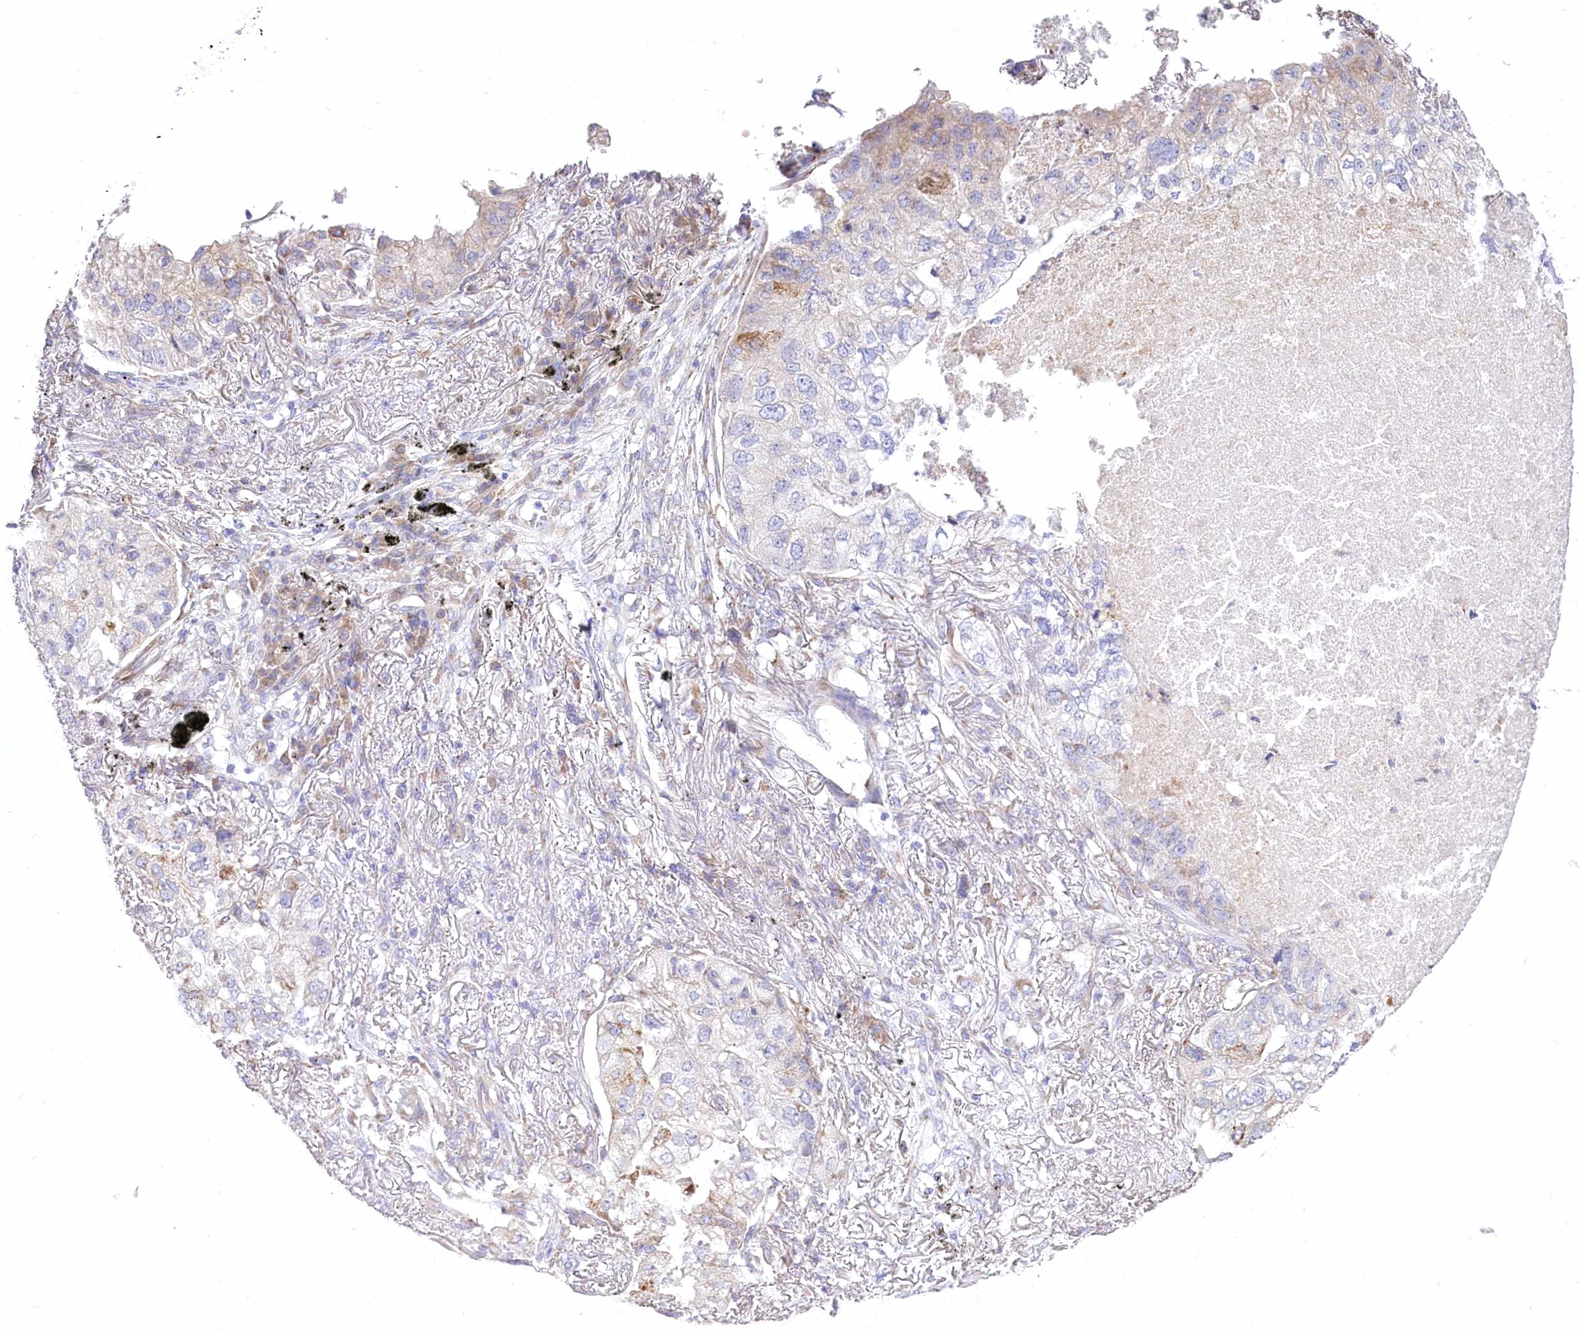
{"staining": {"intensity": "negative", "quantity": "none", "location": "none"}, "tissue": "lung cancer", "cell_type": "Tumor cells", "image_type": "cancer", "snomed": [{"axis": "morphology", "description": "Adenocarcinoma, NOS"}, {"axis": "topography", "description": "Lung"}], "caption": "IHC of lung cancer exhibits no positivity in tumor cells.", "gene": "STT3B", "patient": {"sex": "male", "age": 65}}